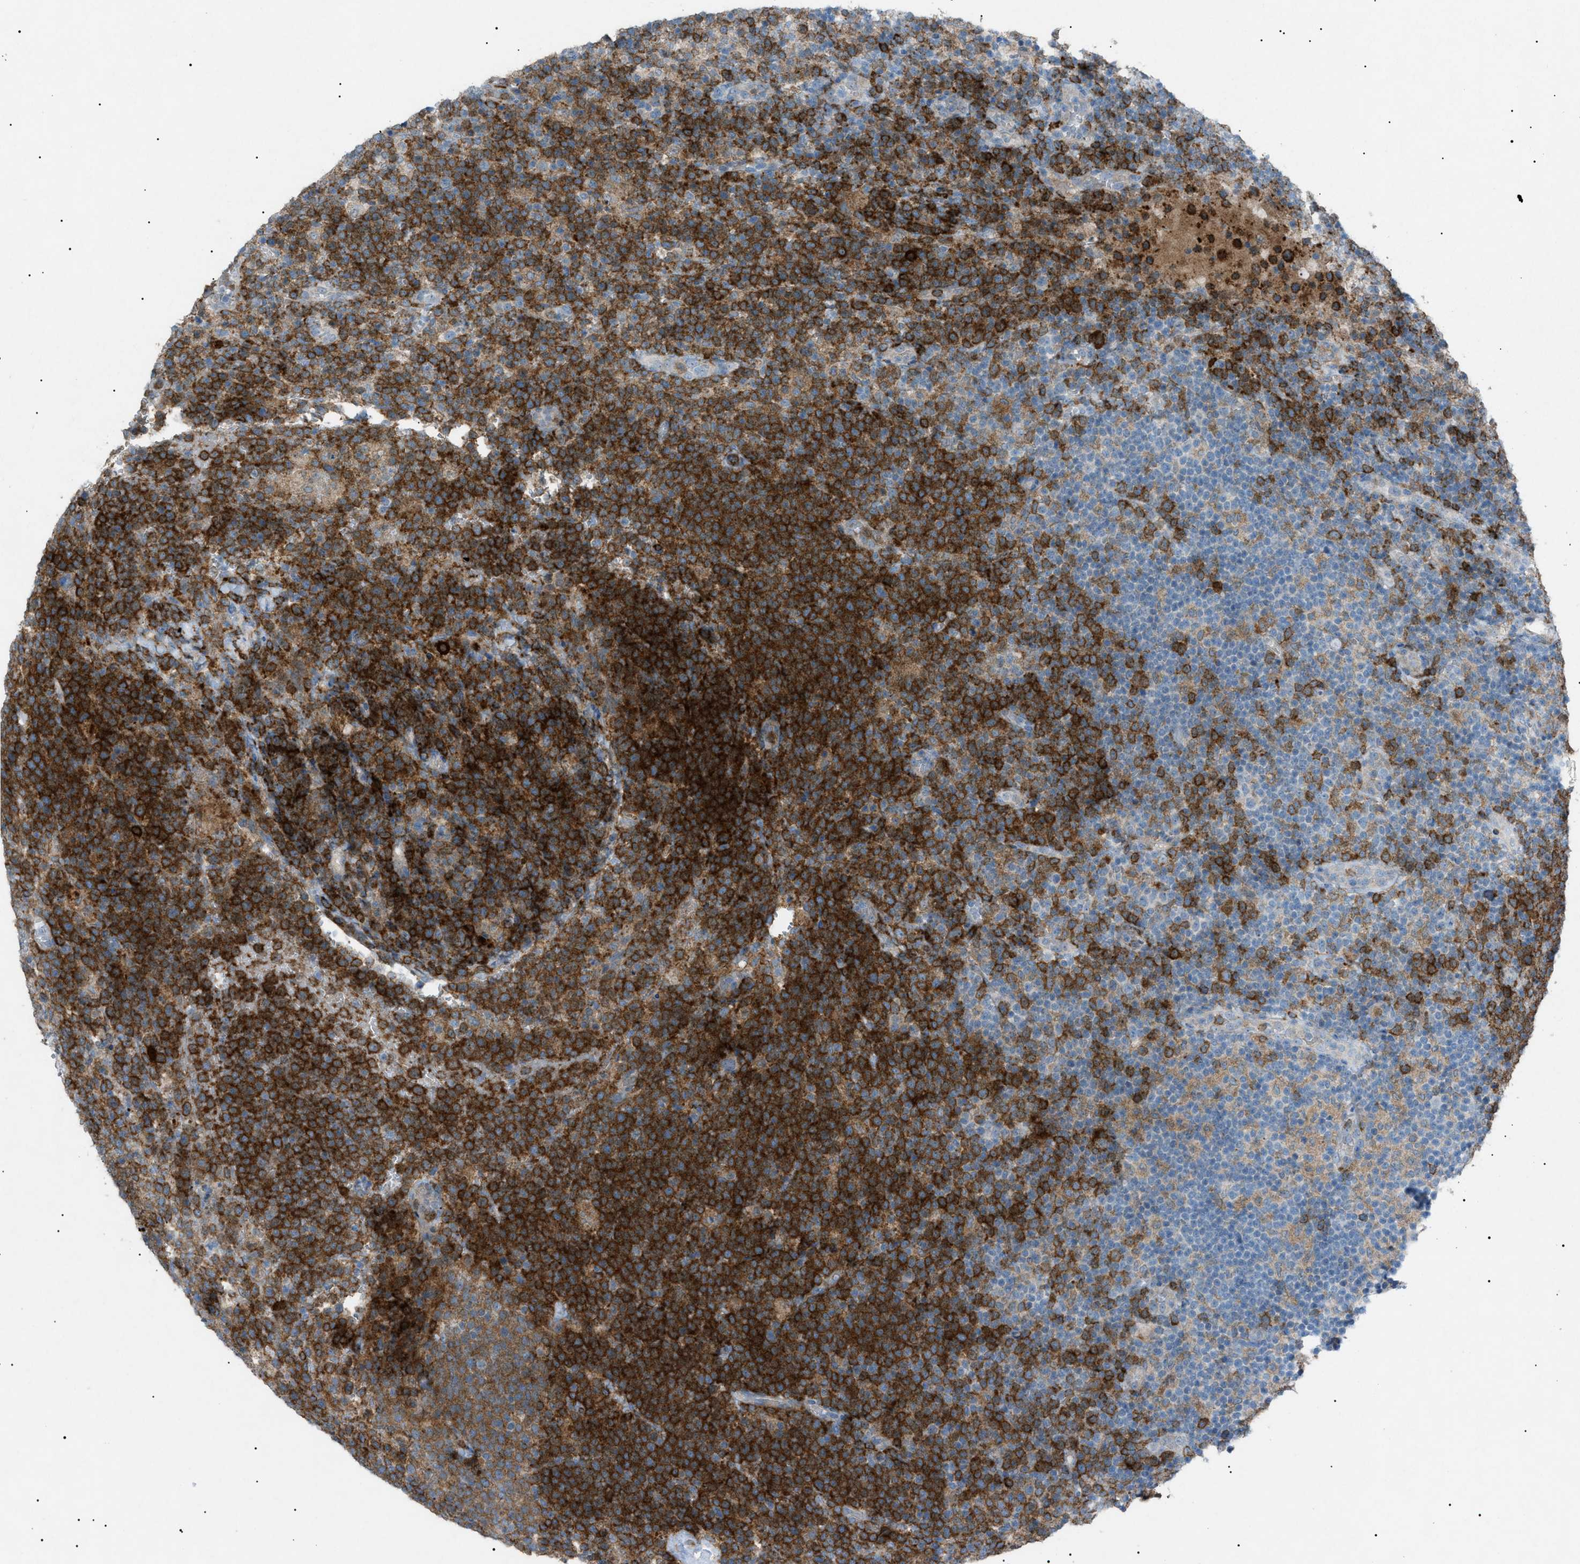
{"staining": {"intensity": "strong", "quantity": "25%-75%", "location": "cytoplasmic/membranous"}, "tissue": "lymphoma", "cell_type": "Tumor cells", "image_type": "cancer", "snomed": [{"axis": "morphology", "description": "Malignant lymphoma, non-Hodgkin's type, High grade"}, {"axis": "topography", "description": "Lymph node"}], "caption": "An image showing strong cytoplasmic/membranous positivity in about 25%-75% of tumor cells in malignant lymphoma, non-Hodgkin's type (high-grade), as visualized by brown immunohistochemical staining.", "gene": "BTK", "patient": {"sex": "male", "age": 61}}